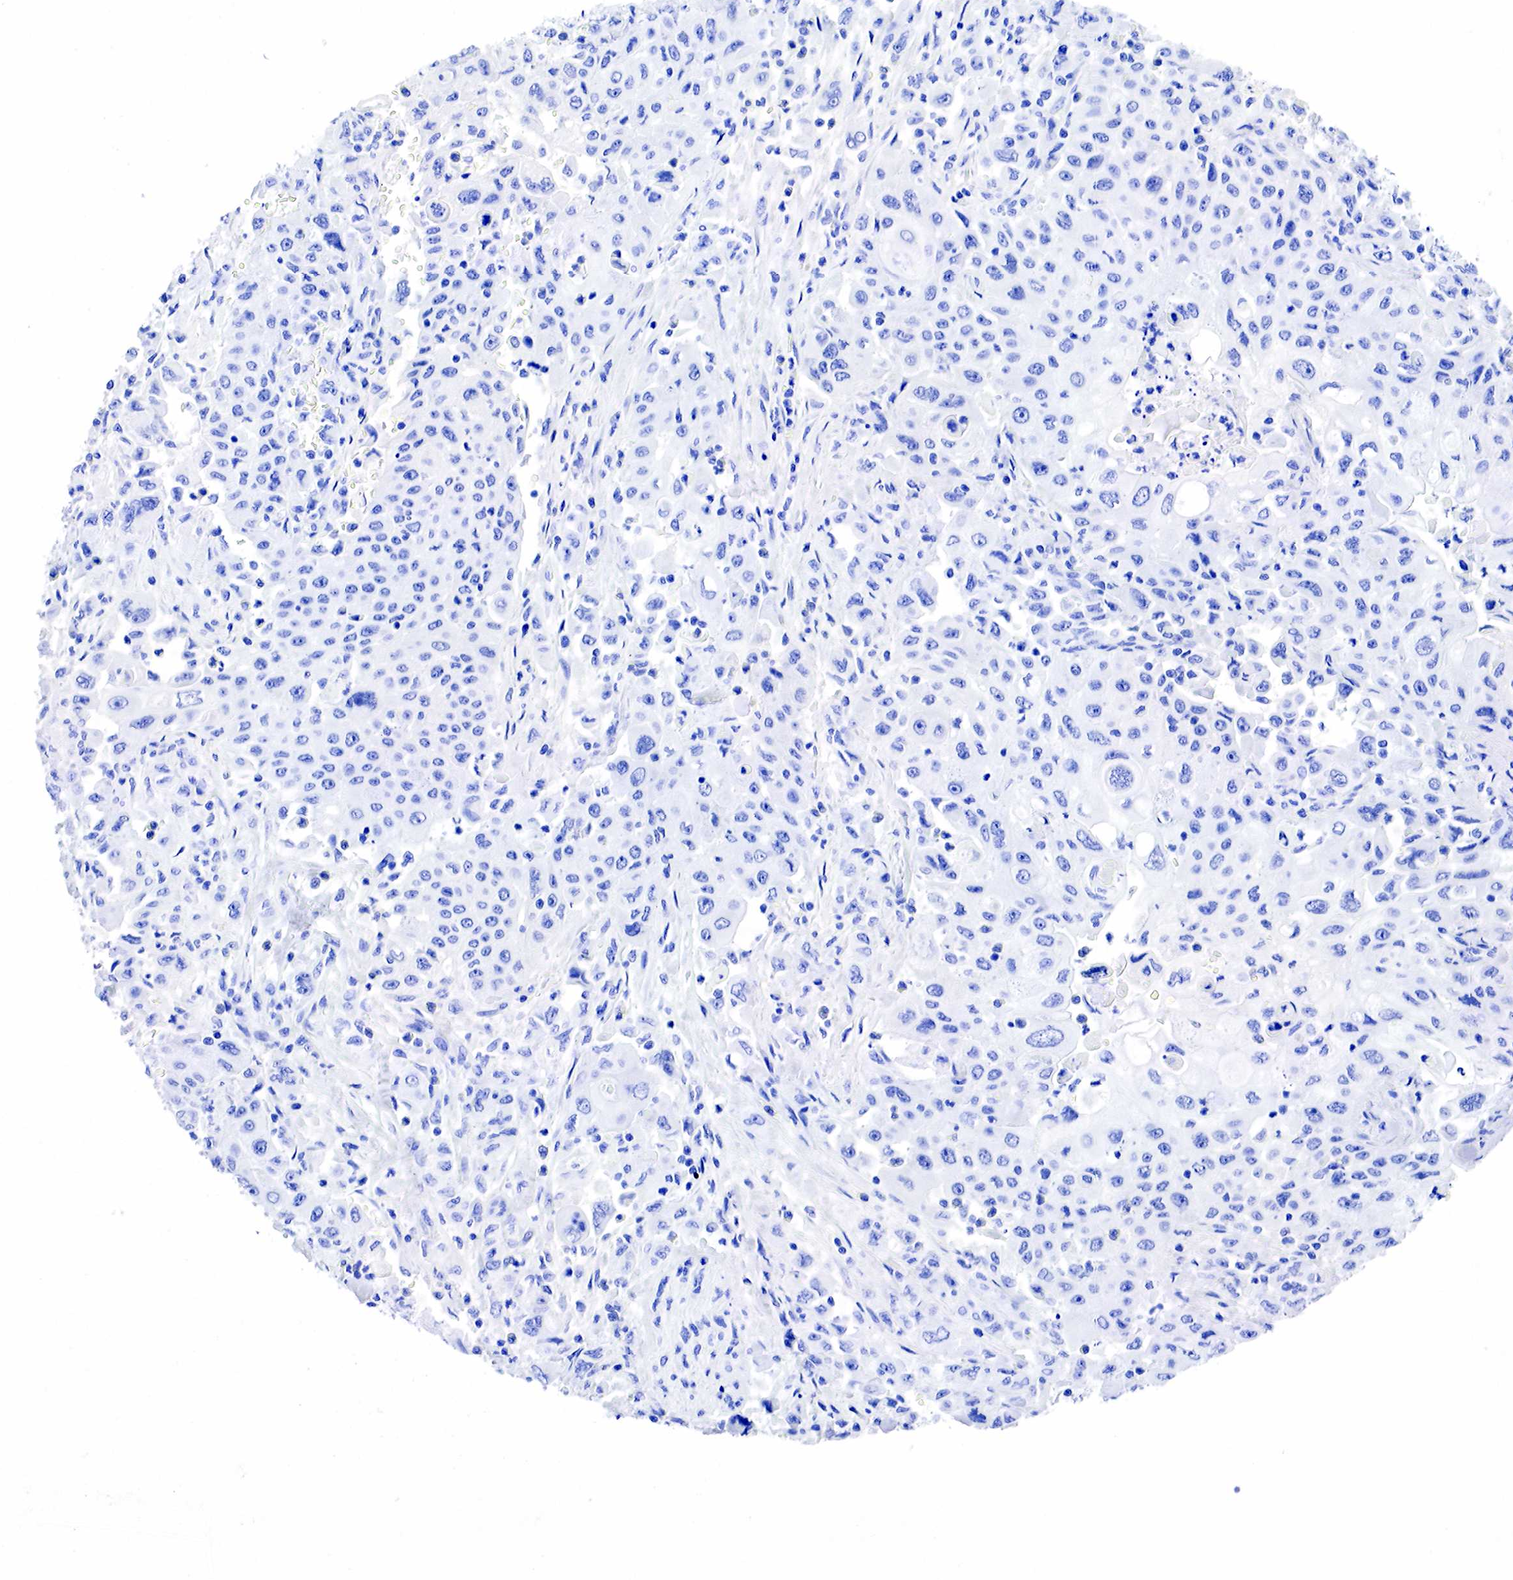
{"staining": {"intensity": "negative", "quantity": "none", "location": "none"}, "tissue": "pancreatic cancer", "cell_type": "Tumor cells", "image_type": "cancer", "snomed": [{"axis": "morphology", "description": "Adenocarcinoma, NOS"}, {"axis": "topography", "description": "Pancreas"}], "caption": "Immunohistochemistry (IHC) photomicrograph of neoplastic tissue: human pancreatic adenocarcinoma stained with DAB (3,3'-diaminobenzidine) displays no significant protein positivity in tumor cells. Nuclei are stained in blue.", "gene": "KLK3", "patient": {"sex": "male", "age": 70}}